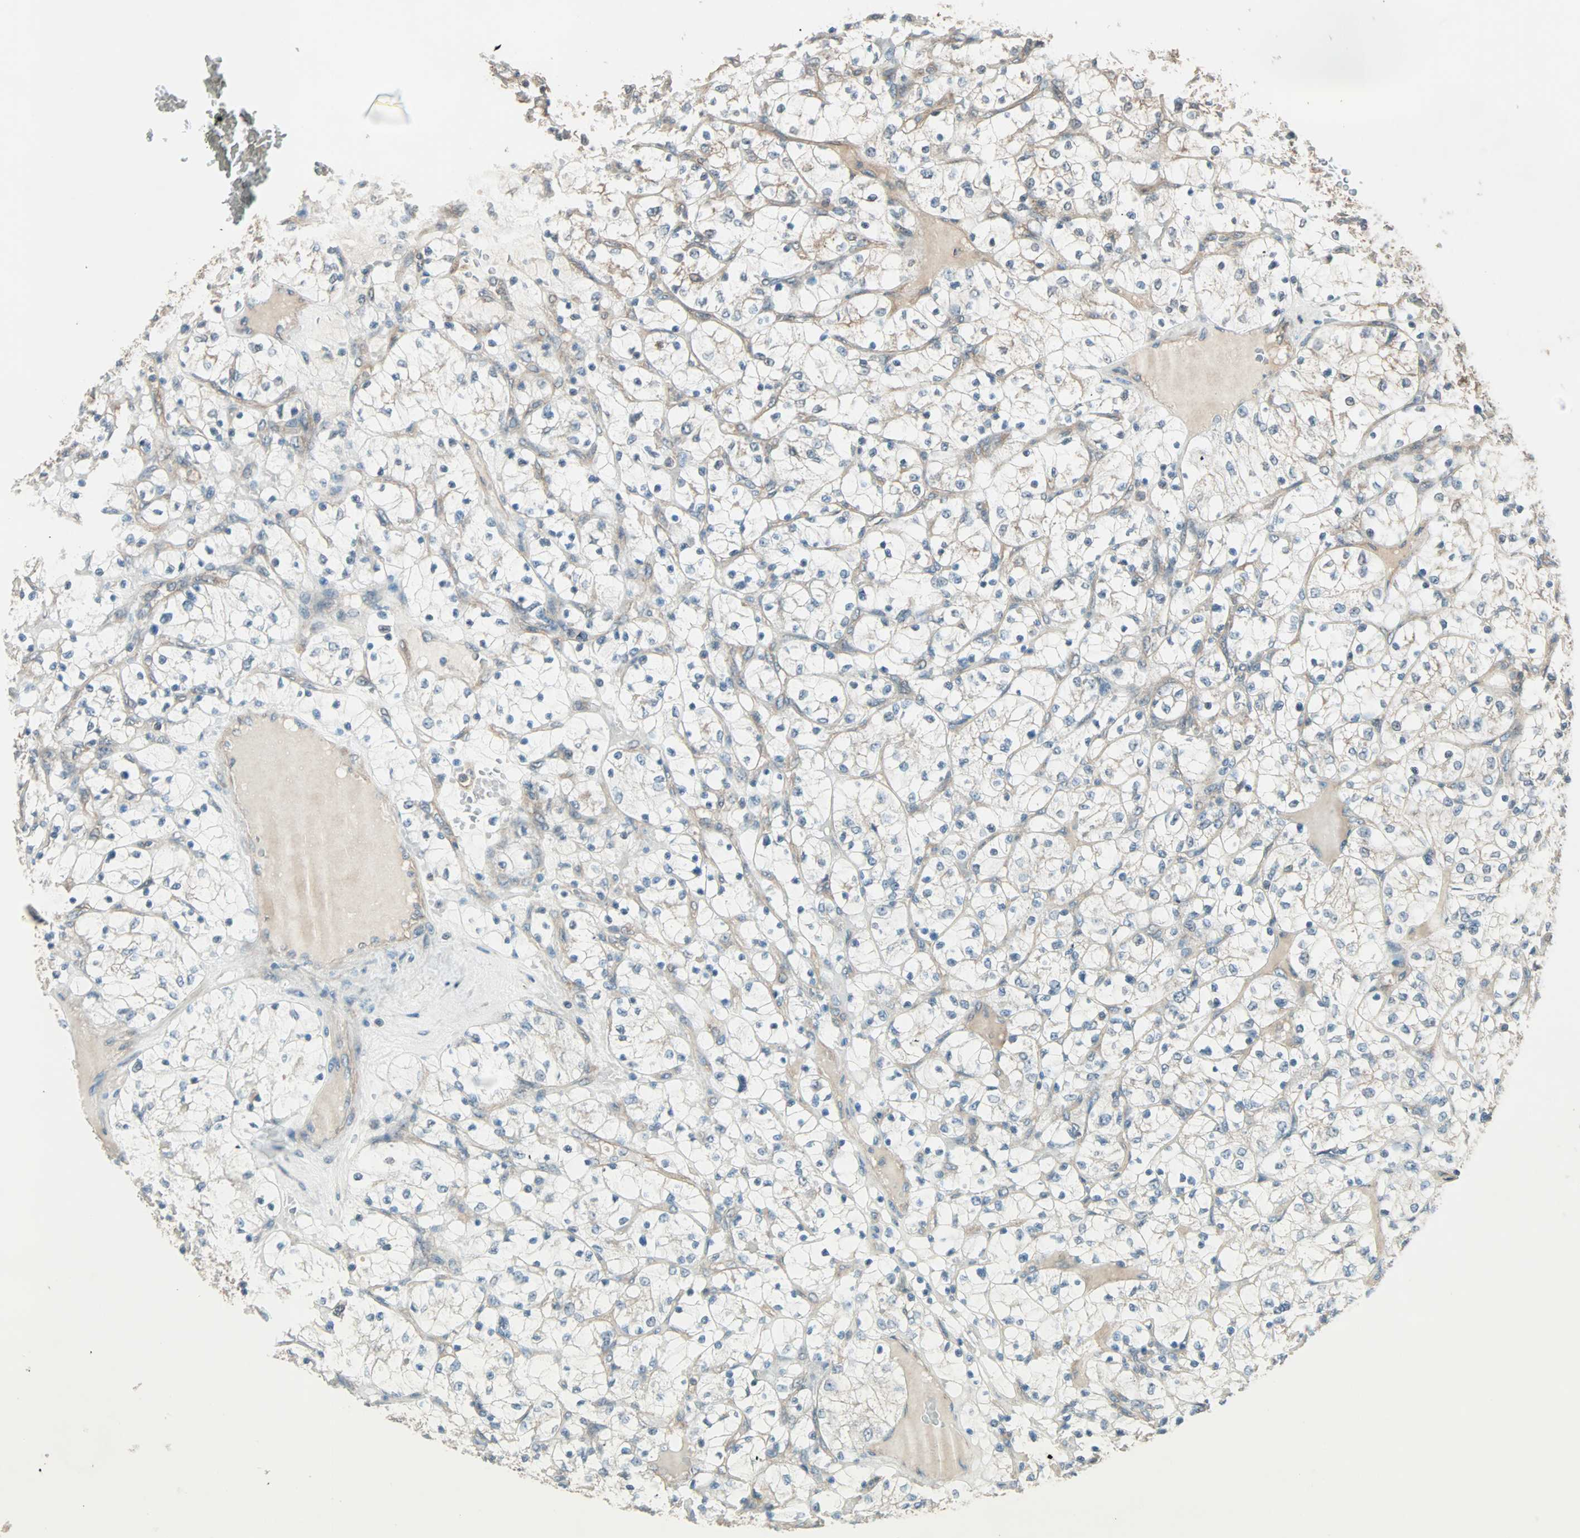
{"staining": {"intensity": "weak", "quantity": "<25%", "location": "cytoplasmic/membranous"}, "tissue": "renal cancer", "cell_type": "Tumor cells", "image_type": "cancer", "snomed": [{"axis": "morphology", "description": "Adenocarcinoma, NOS"}, {"axis": "topography", "description": "Kidney"}], "caption": "Tumor cells show no significant protein positivity in adenocarcinoma (renal).", "gene": "MAP3K21", "patient": {"sex": "female", "age": 69}}